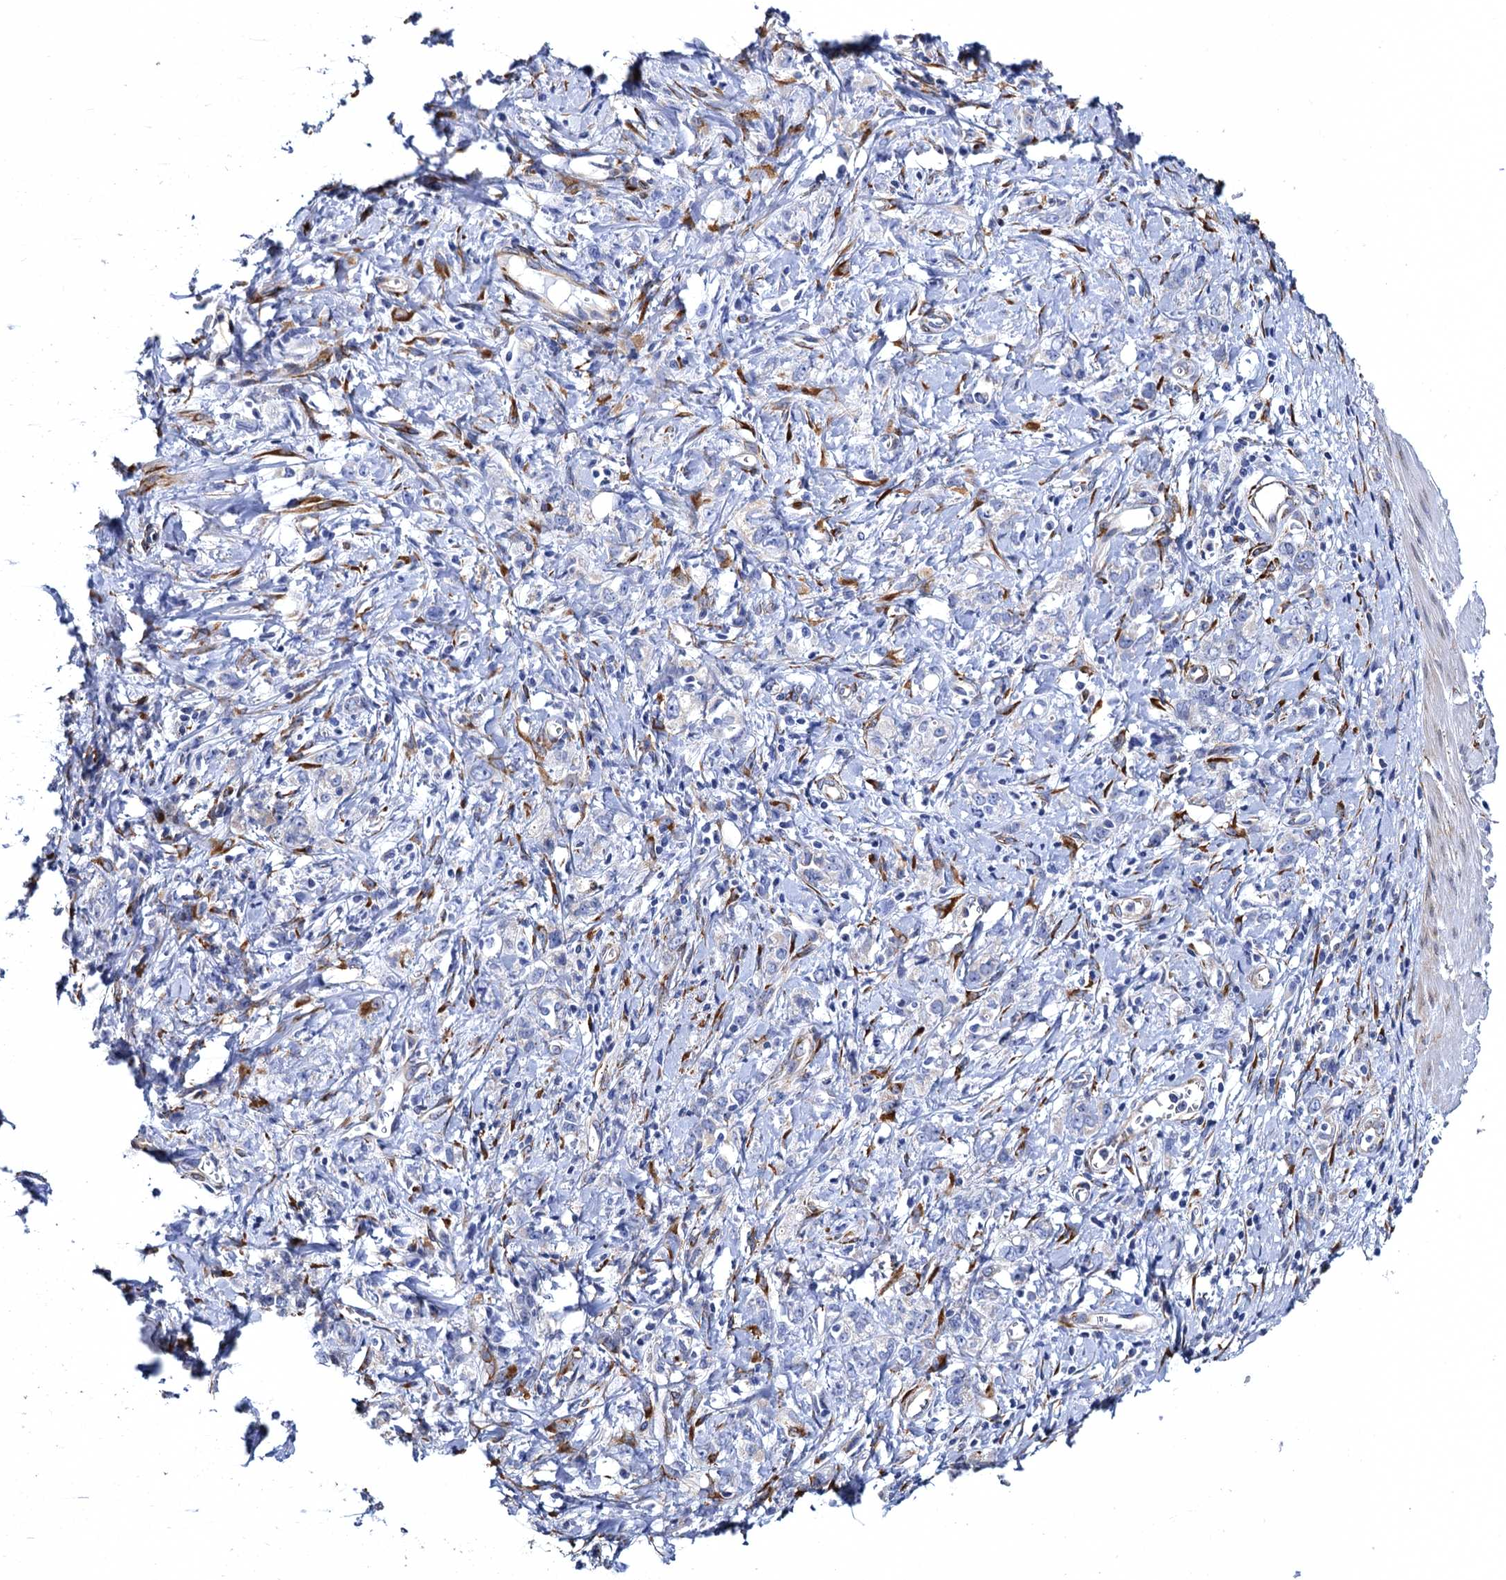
{"staining": {"intensity": "negative", "quantity": "none", "location": "none"}, "tissue": "stomach cancer", "cell_type": "Tumor cells", "image_type": "cancer", "snomed": [{"axis": "morphology", "description": "Adenocarcinoma, NOS"}, {"axis": "topography", "description": "Stomach"}], "caption": "DAB (3,3'-diaminobenzidine) immunohistochemical staining of human adenocarcinoma (stomach) demonstrates no significant staining in tumor cells.", "gene": "POGLUT3", "patient": {"sex": "female", "age": 76}}